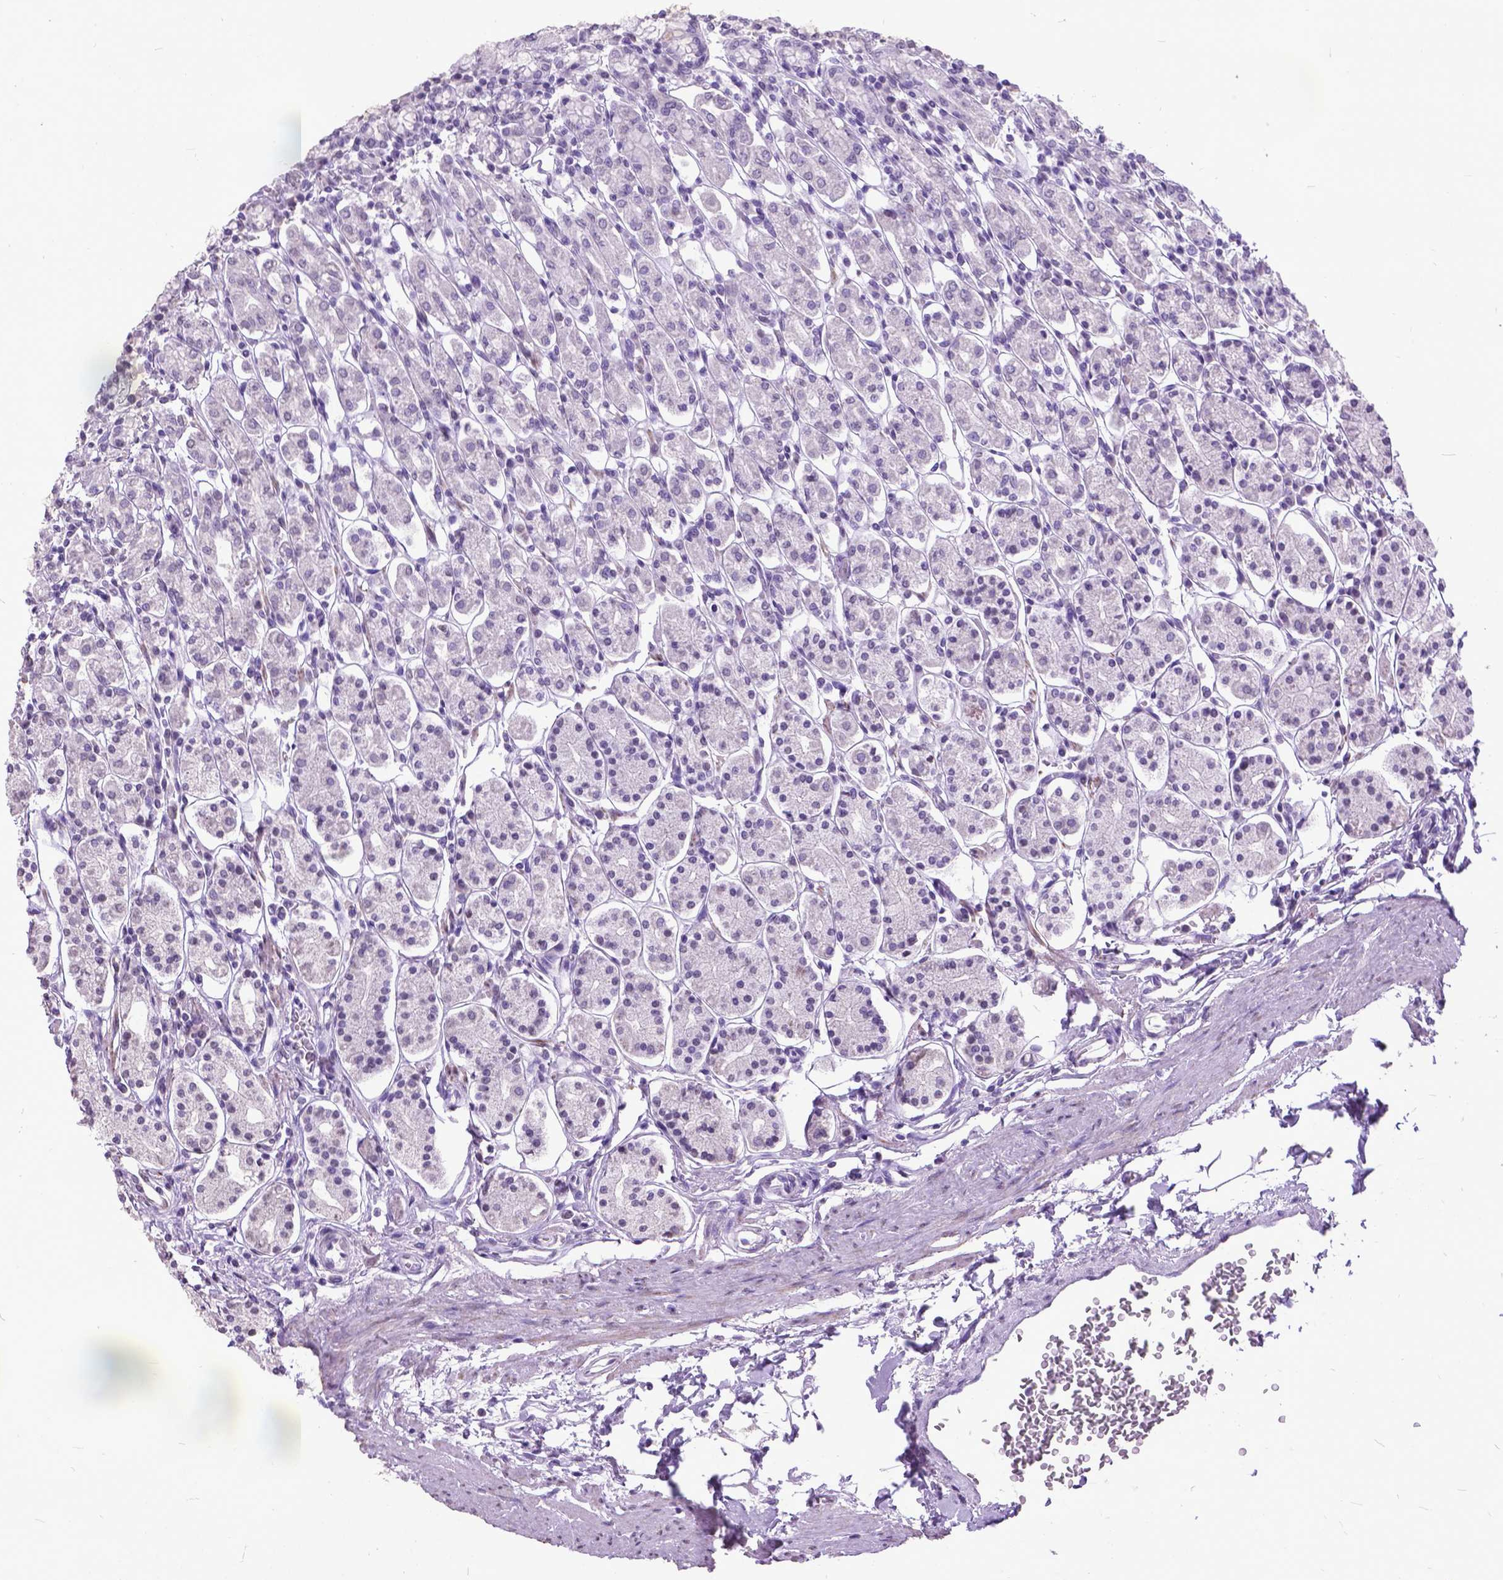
{"staining": {"intensity": "negative", "quantity": "none", "location": "none"}, "tissue": "stomach", "cell_type": "Glandular cells", "image_type": "normal", "snomed": [{"axis": "morphology", "description": "Normal tissue, NOS"}, {"axis": "topography", "description": "Stomach, upper"}, {"axis": "topography", "description": "Stomach"}], "caption": "Immunohistochemical staining of benign stomach displays no significant expression in glandular cells.", "gene": "MARCHF10", "patient": {"sex": "male", "age": 62}}